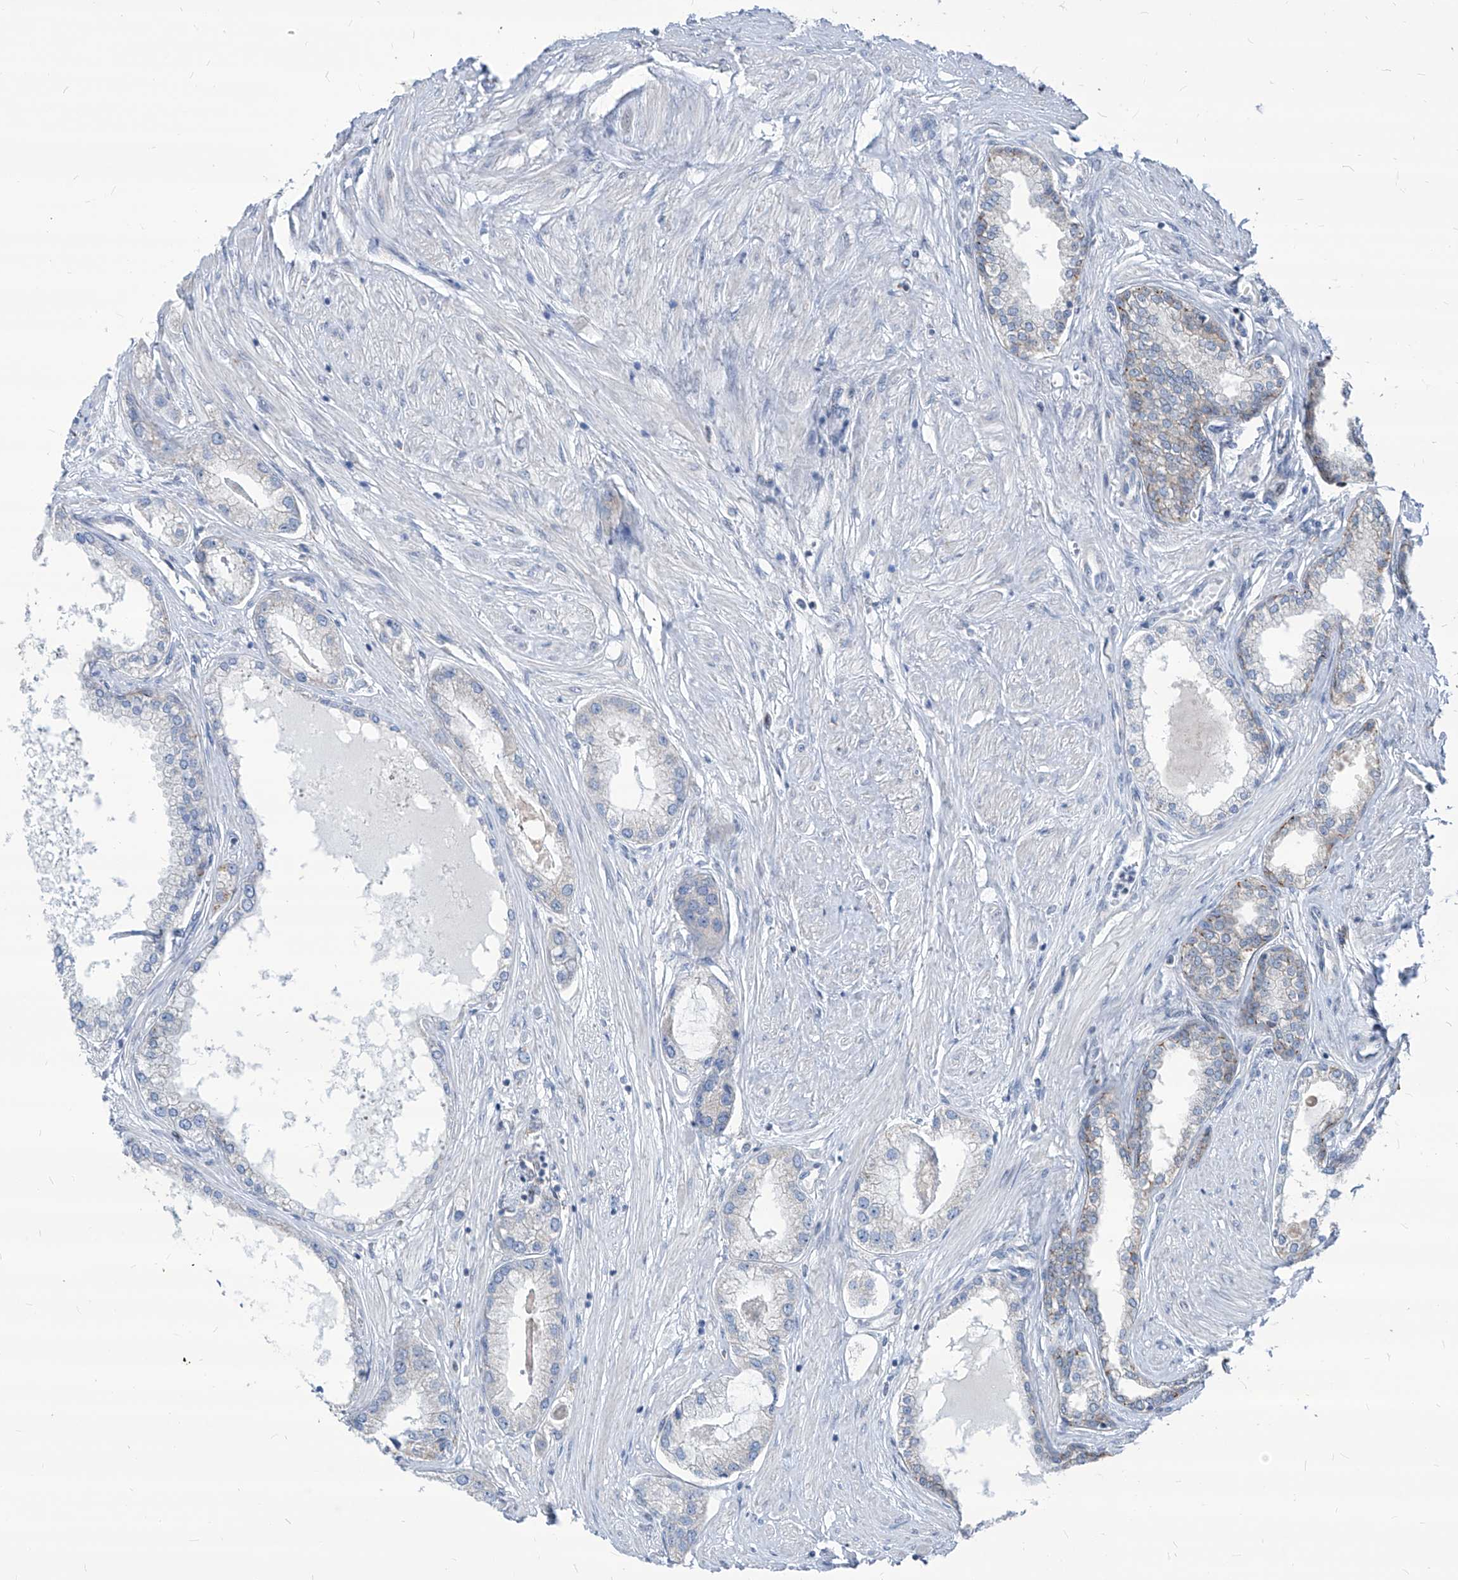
{"staining": {"intensity": "negative", "quantity": "none", "location": "none"}, "tissue": "prostate cancer", "cell_type": "Tumor cells", "image_type": "cancer", "snomed": [{"axis": "morphology", "description": "Adenocarcinoma, Low grade"}, {"axis": "topography", "description": "Prostate"}], "caption": "The immunohistochemistry photomicrograph has no significant staining in tumor cells of low-grade adenocarcinoma (prostate) tissue.", "gene": "AGPS", "patient": {"sex": "male", "age": 62}}